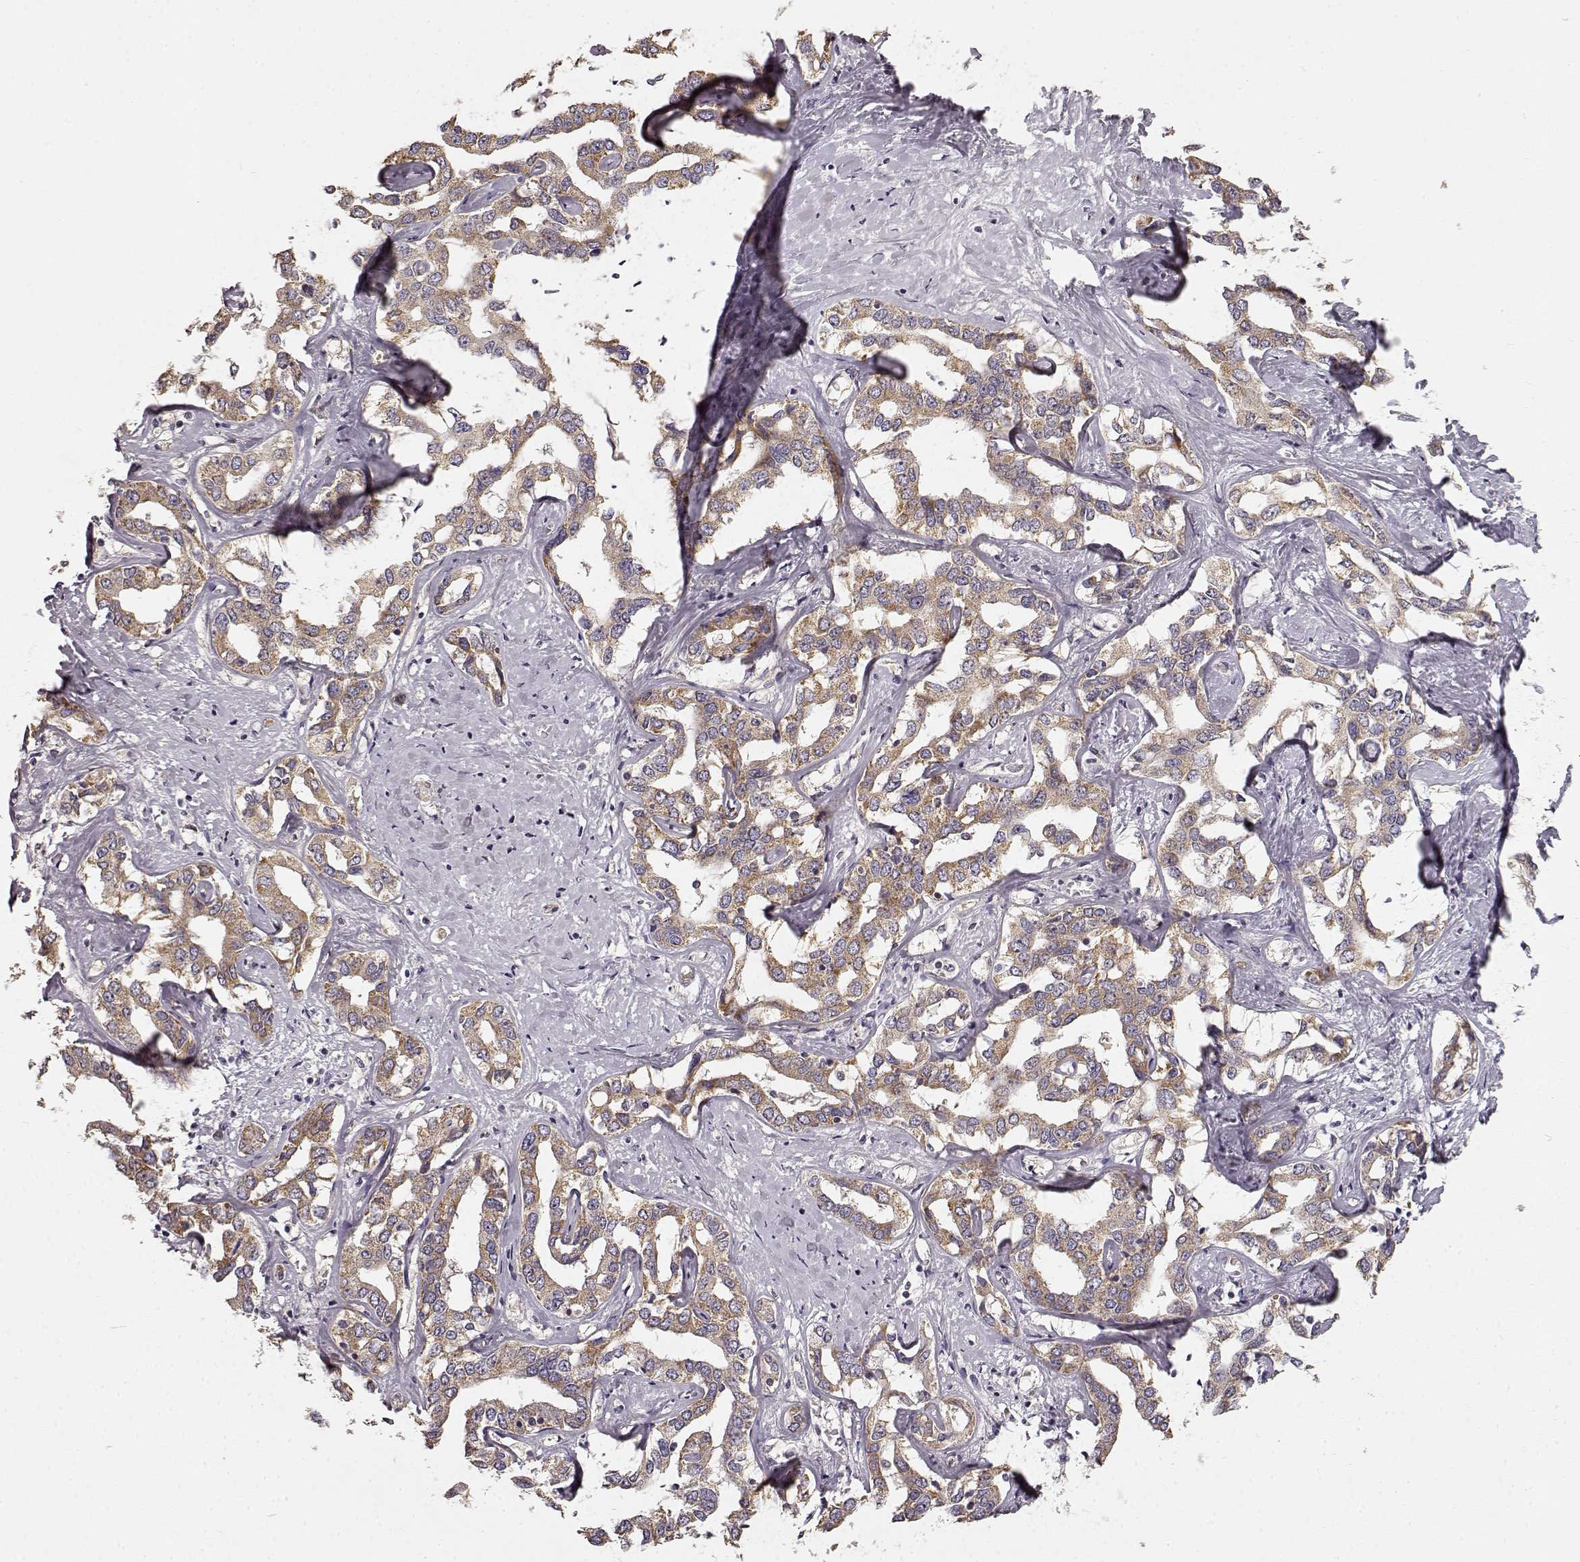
{"staining": {"intensity": "moderate", "quantity": ">75%", "location": "cytoplasmic/membranous"}, "tissue": "liver cancer", "cell_type": "Tumor cells", "image_type": "cancer", "snomed": [{"axis": "morphology", "description": "Cholangiocarcinoma"}, {"axis": "topography", "description": "Liver"}], "caption": "A brown stain labels moderate cytoplasmic/membranous staining of a protein in human cholangiocarcinoma (liver) tumor cells.", "gene": "ERBB3", "patient": {"sex": "male", "age": 59}}